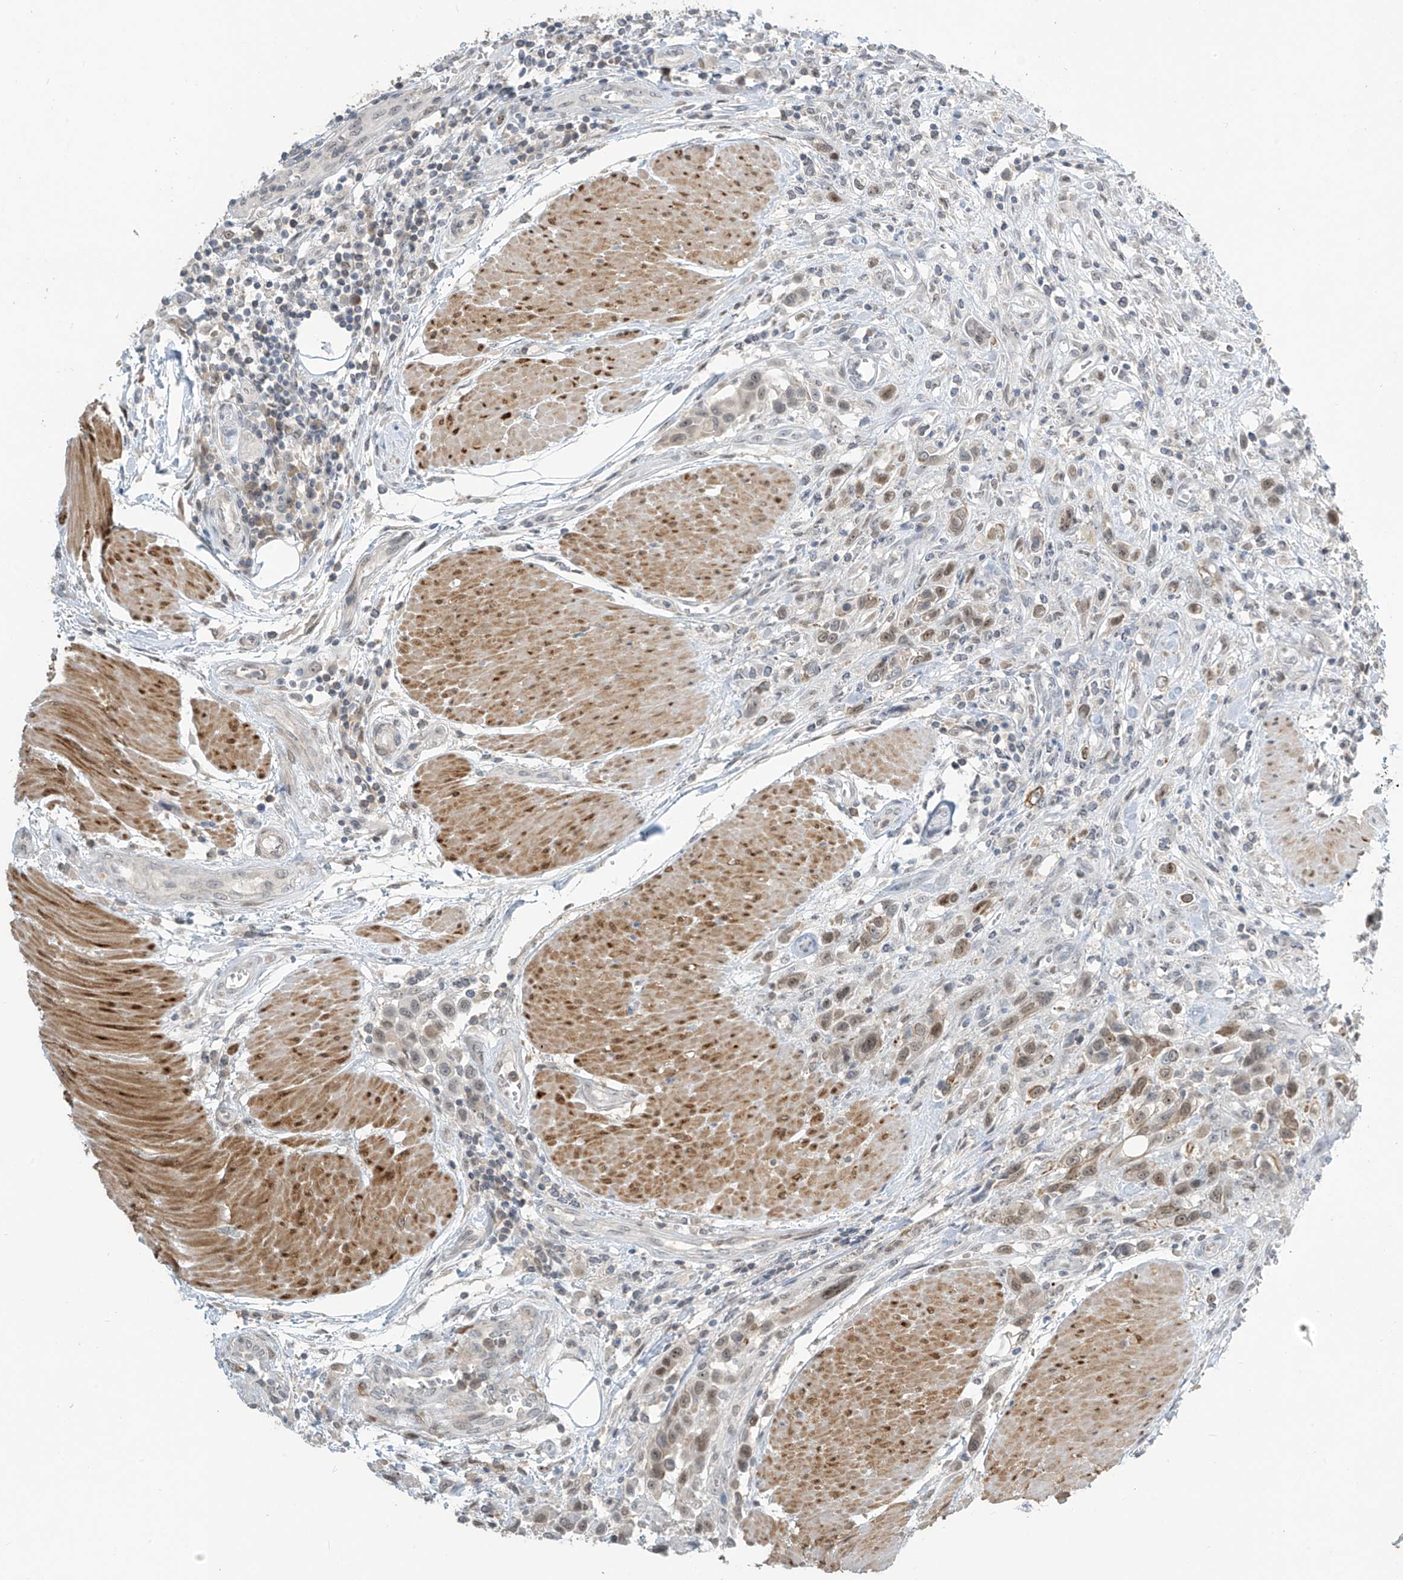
{"staining": {"intensity": "moderate", "quantity": ">75%", "location": "nuclear"}, "tissue": "urothelial cancer", "cell_type": "Tumor cells", "image_type": "cancer", "snomed": [{"axis": "morphology", "description": "Urothelial carcinoma, High grade"}, {"axis": "topography", "description": "Urinary bladder"}], "caption": "This image demonstrates immunohistochemistry (IHC) staining of human high-grade urothelial carcinoma, with medium moderate nuclear expression in approximately >75% of tumor cells.", "gene": "METAP1D", "patient": {"sex": "male", "age": 50}}